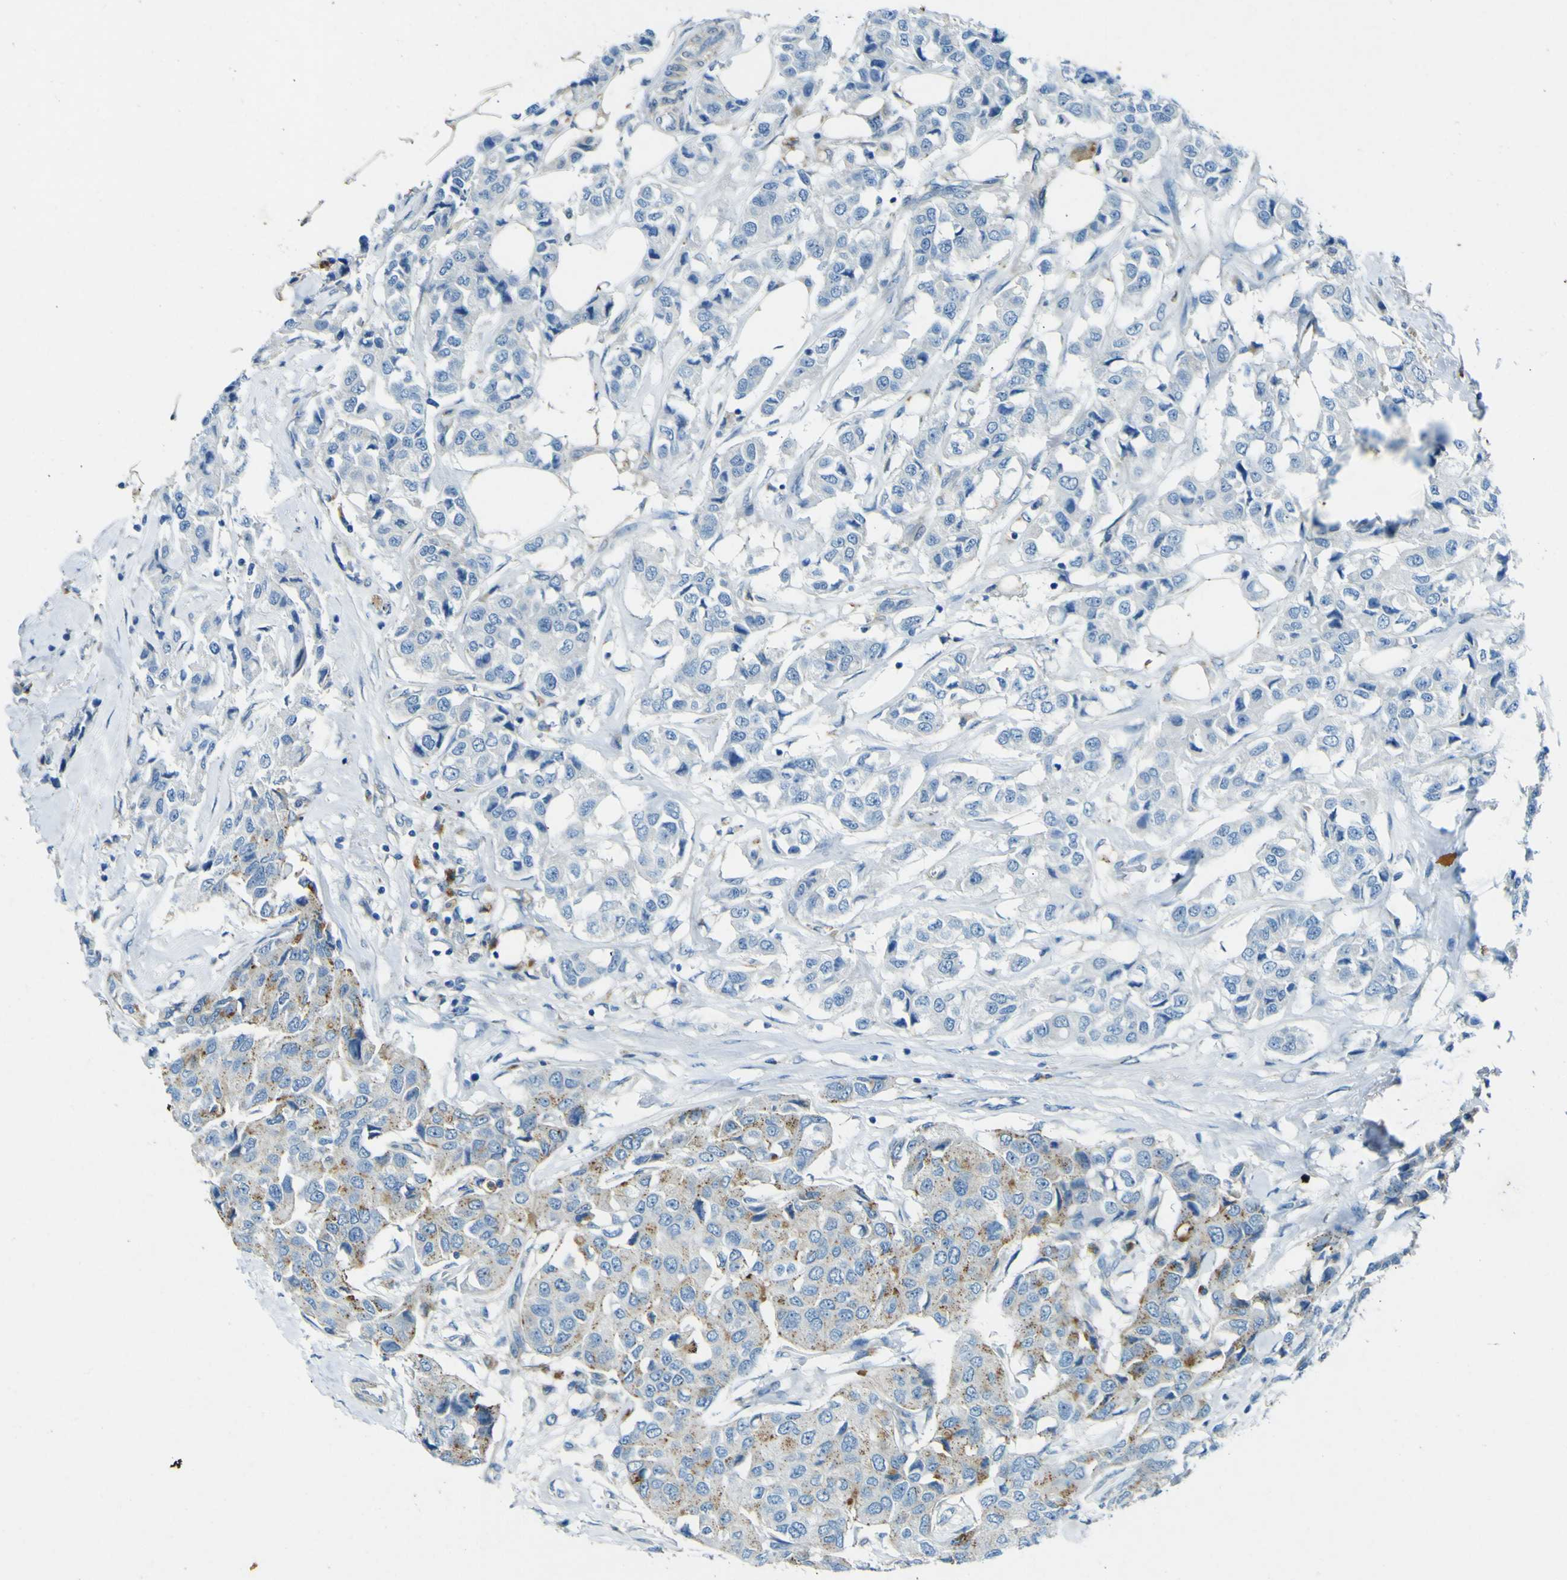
{"staining": {"intensity": "moderate", "quantity": "25%-75%", "location": "cytoplasmic/membranous"}, "tissue": "breast cancer", "cell_type": "Tumor cells", "image_type": "cancer", "snomed": [{"axis": "morphology", "description": "Duct carcinoma"}, {"axis": "topography", "description": "Breast"}], "caption": "A histopathology image of breast cancer stained for a protein reveals moderate cytoplasmic/membranous brown staining in tumor cells.", "gene": "PDE9A", "patient": {"sex": "female", "age": 80}}